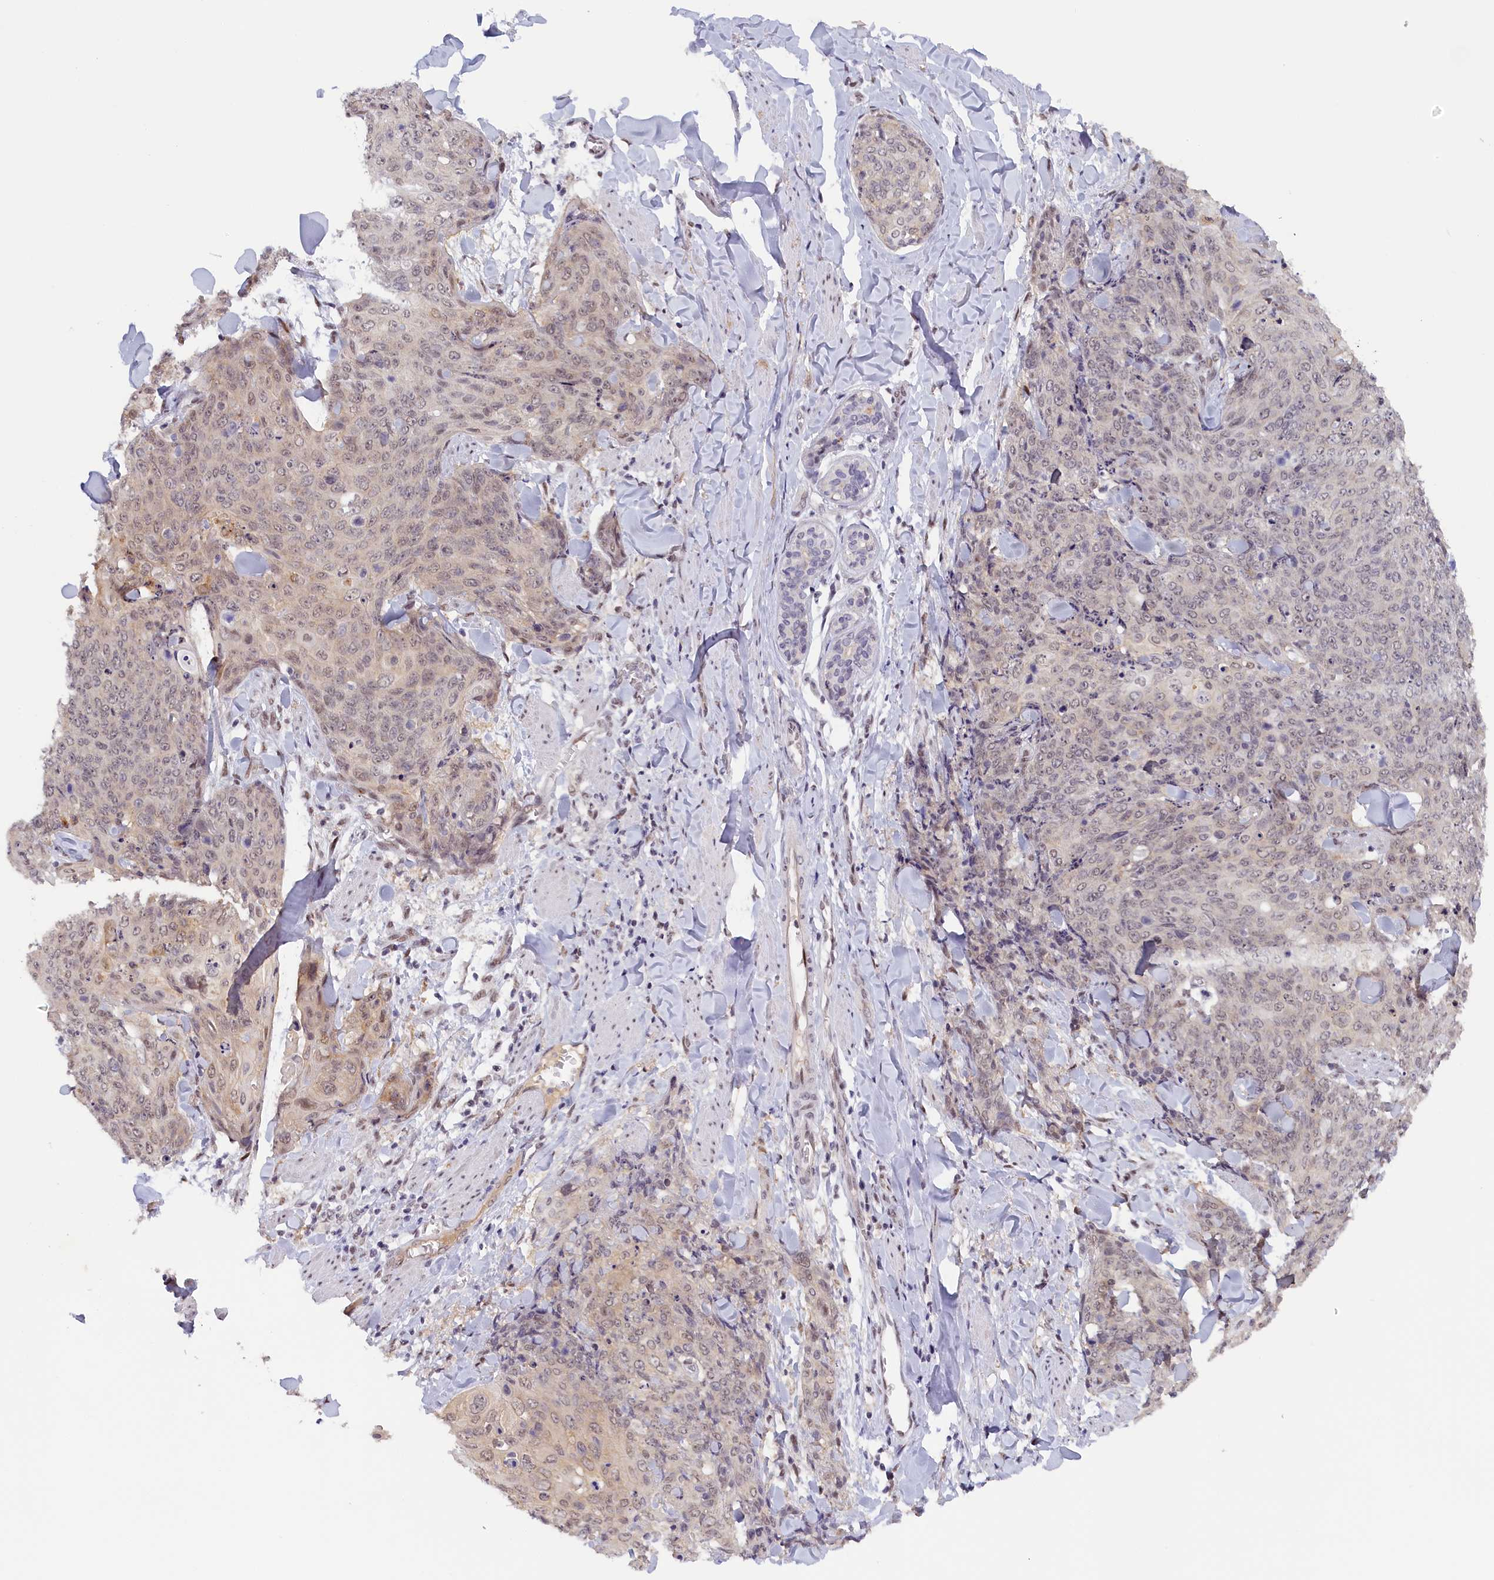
{"staining": {"intensity": "weak", "quantity": "25%-75%", "location": "nuclear"}, "tissue": "skin cancer", "cell_type": "Tumor cells", "image_type": "cancer", "snomed": [{"axis": "morphology", "description": "Squamous cell carcinoma, NOS"}, {"axis": "topography", "description": "Skin"}, {"axis": "topography", "description": "Vulva"}], "caption": "The immunohistochemical stain highlights weak nuclear expression in tumor cells of skin cancer (squamous cell carcinoma) tissue.", "gene": "SEC31B", "patient": {"sex": "female", "age": 85}}